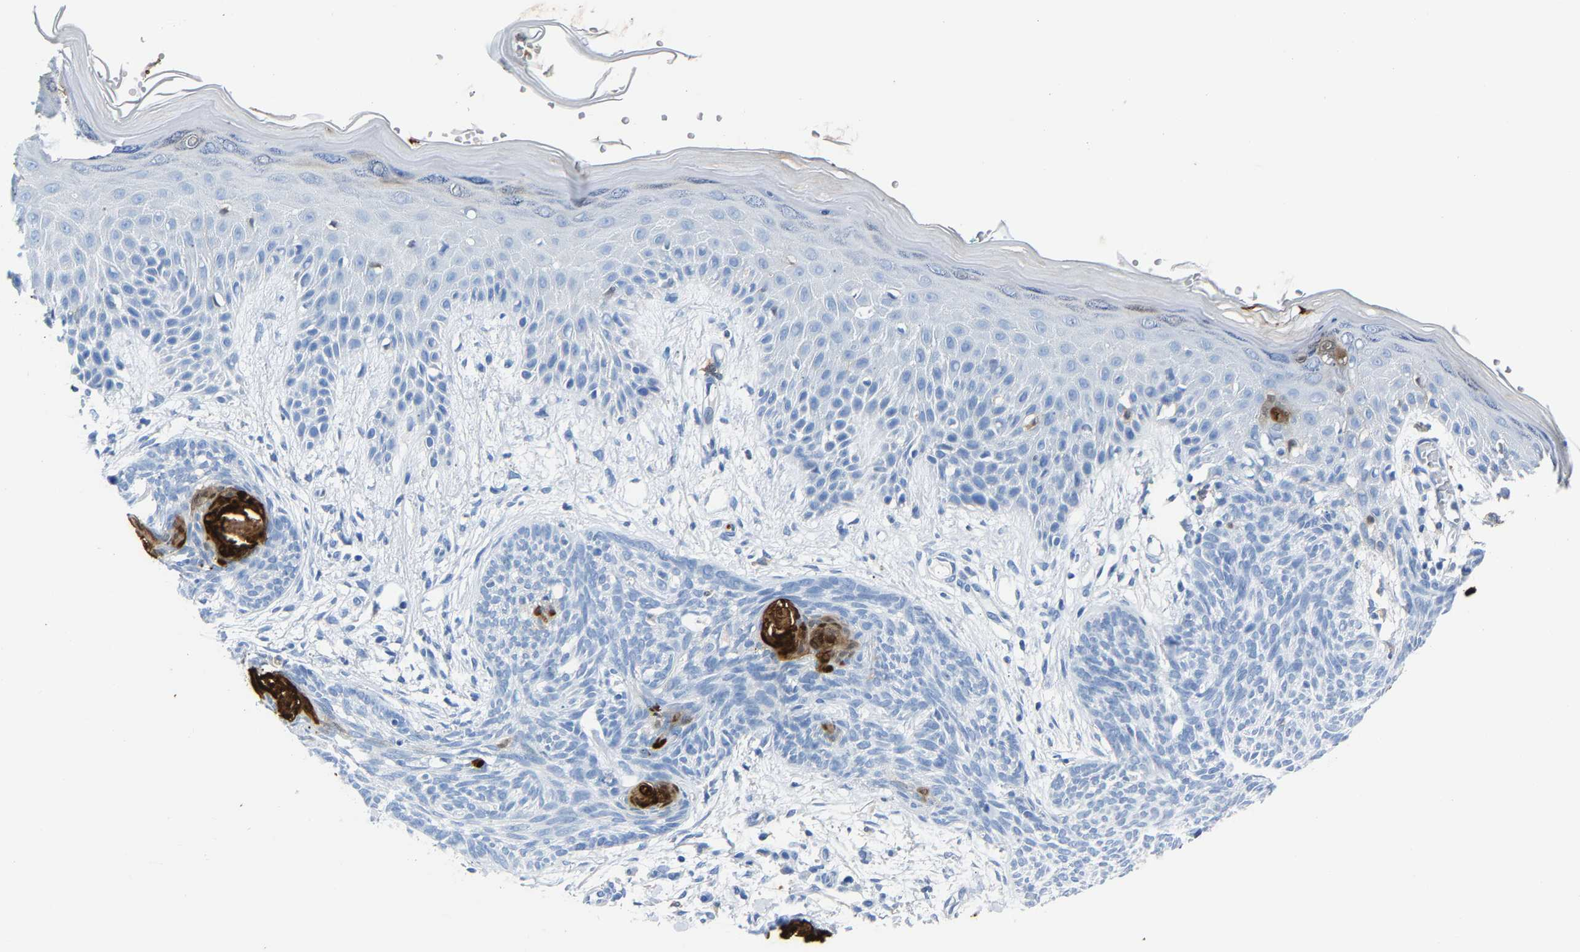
{"staining": {"intensity": "negative", "quantity": "none", "location": "none"}, "tissue": "skin cancer", "cell_type": "Tumor cells", "image_type": "cancer", "snomed": [{"axis": "morphology", "description": "Basal cell carcinoma"}, {"axis": "topography", "description": "Skin"}], "caption": "An image of human basal cell carcinoma (skin) is negative for staining in tumor cells. Brightfield microscopy of IHC stained with DAB (brown) and hematoxylin (blue), captured at high magnification.", "gene": "S100P", "patient": {"sex": "female", "age": 59}}